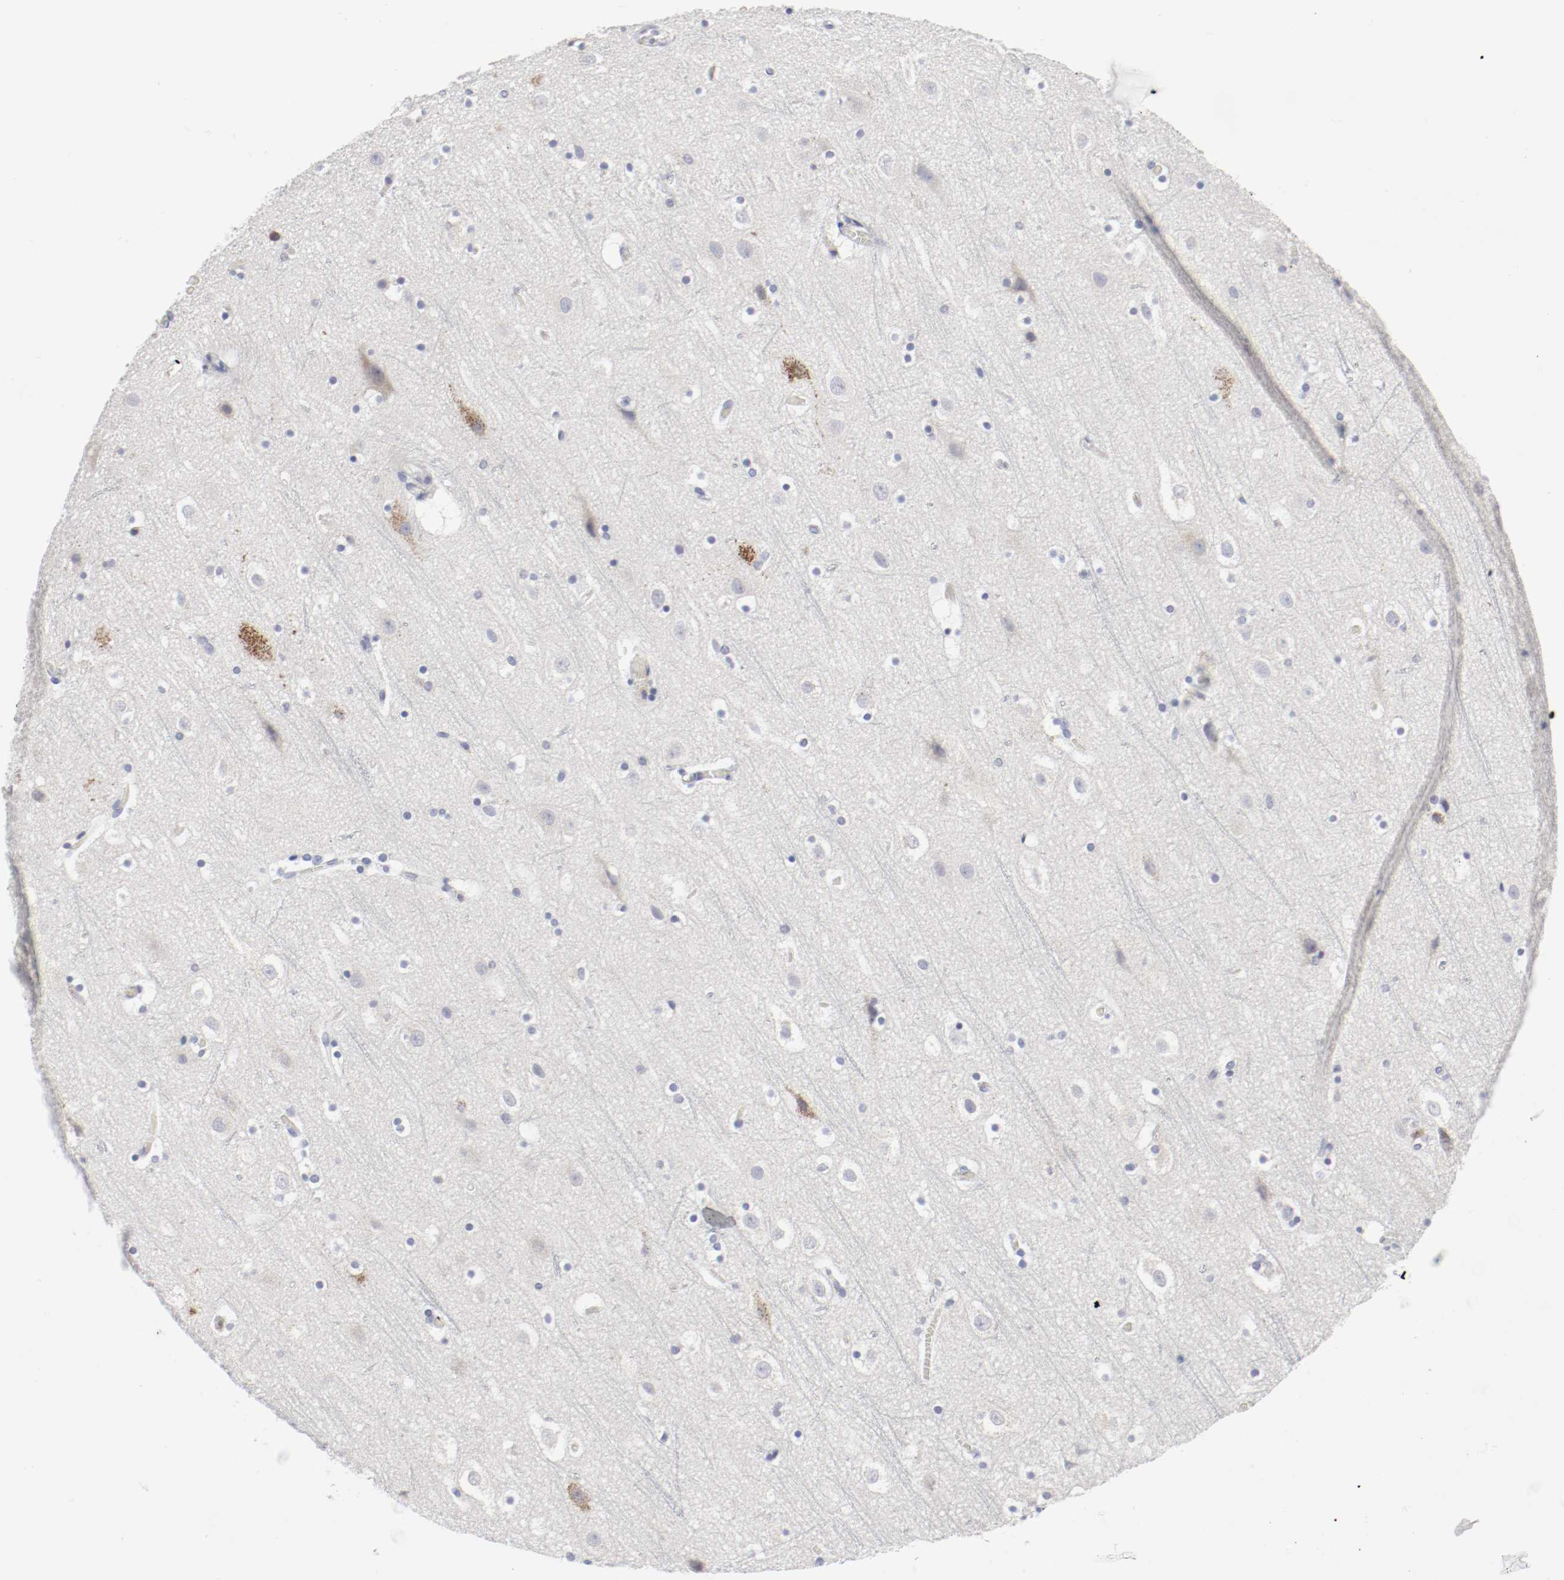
{"staining": {"intensity": "negative", "quantity": "none", "location": "none"}, "tissue": "cerebral cortex", "cell_type": "Endothelial cells", "image_type": "normal", "snomed": [{"axis": "morphology", "description": "Normal tissue, NOS"}, {"axis": "topography", "description": "Cerebral cortex"}], "caption": "IHC photomicrograph of benign cerebral cortex: cerebral cortex stained with DAB reveals no significant protein expression in endothelial cells.", "gene": "ITGAX", "patient": {"sex": "male", "age": 45}}